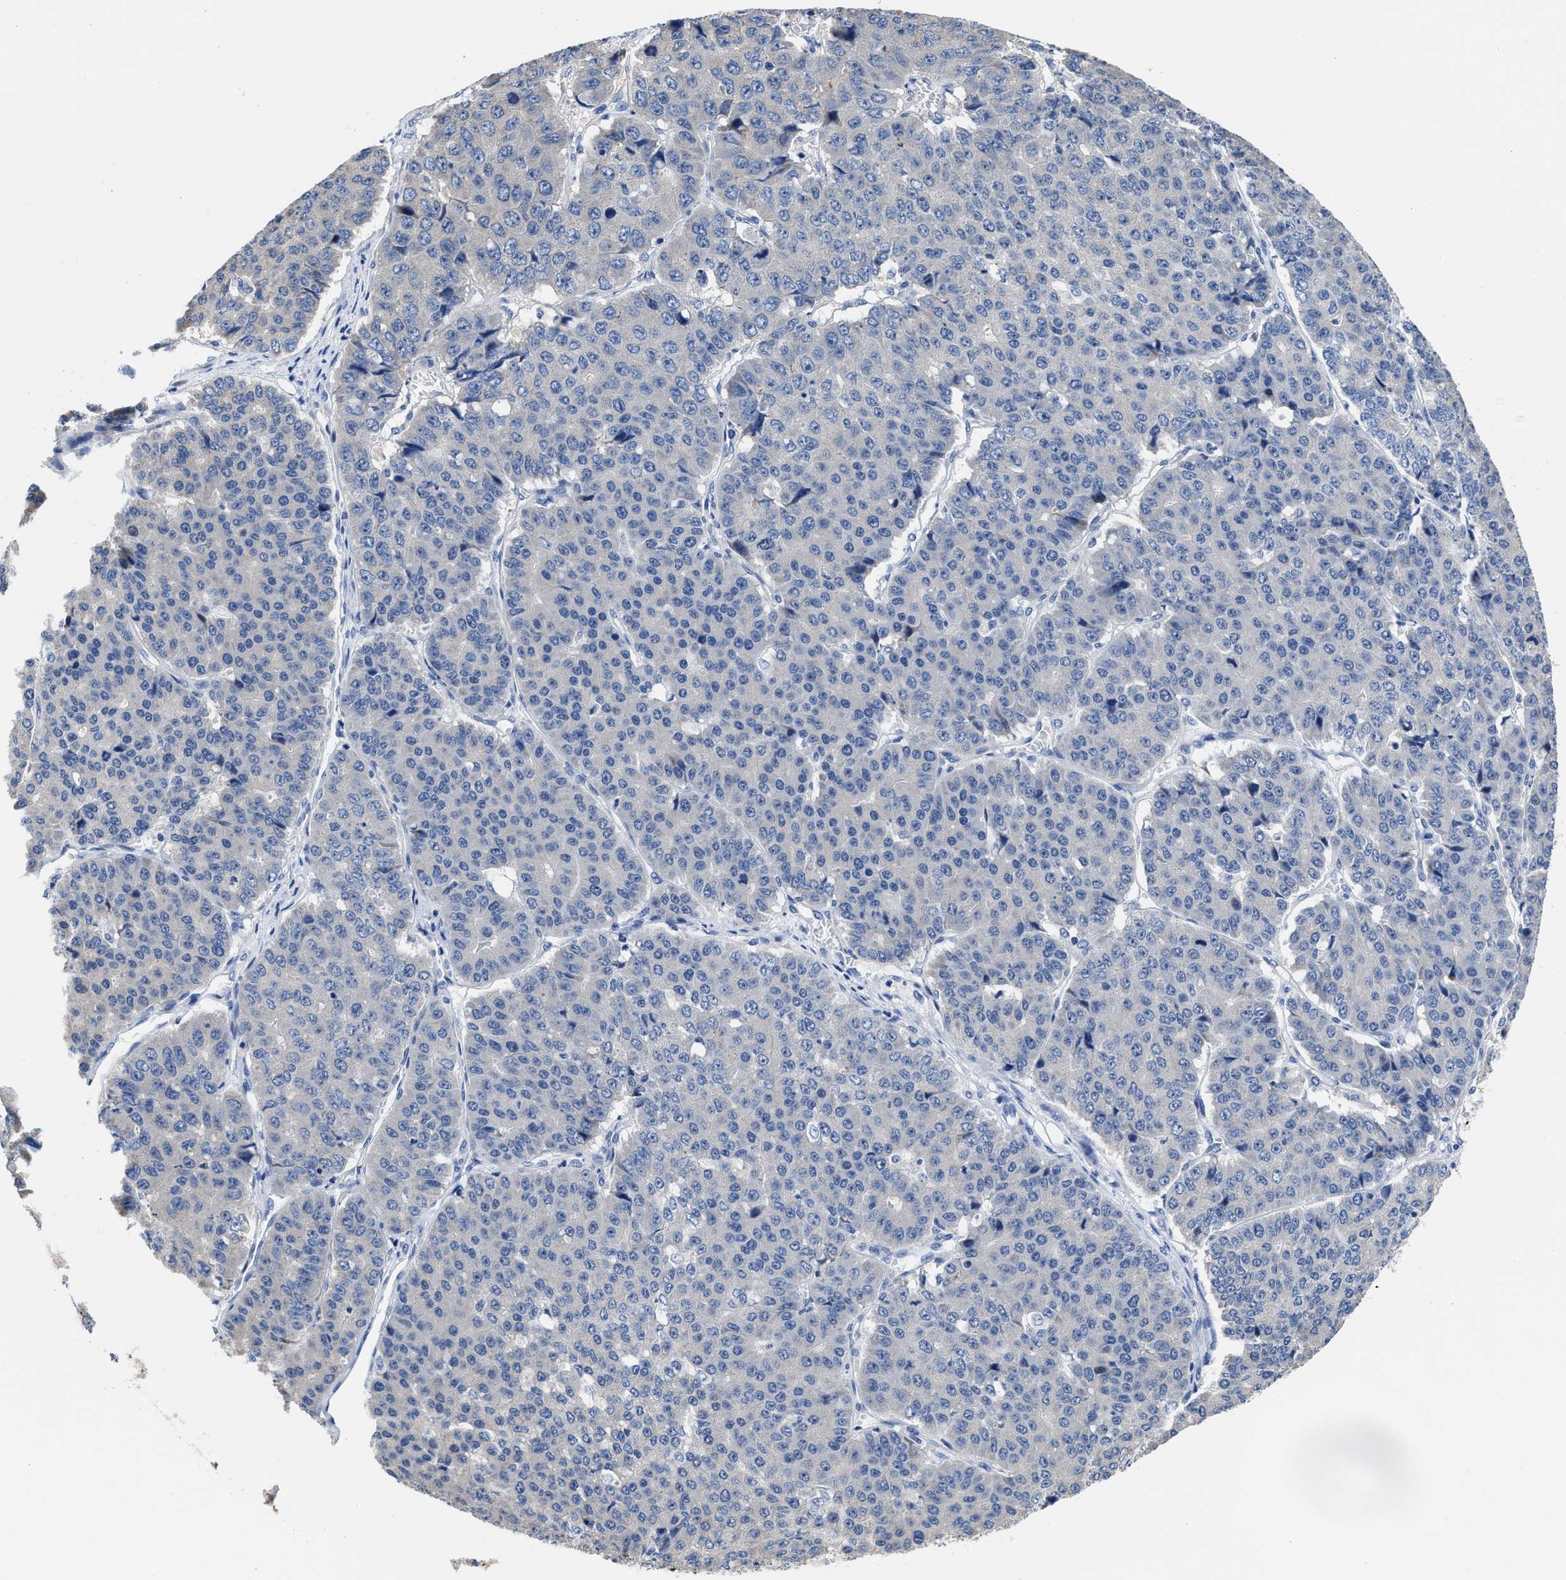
{"staining": {"intensity": "negative", "quantity": "none", "location": "none"}, "tissue": "pancreatic cancer", "cell_type": "Tumor cells", "image_type": "cancer", "snomed": [{"axis": "morphology", "description": "Adenocarcinoma, NOS"}, {"axis": "topography", "description": "Pancreas"}], "caption": "The IHC micrograph has no significant positivity in tumor cells of pancreatic cancer tissue. The staining was performed using DAB (3,3'-diaminobenzidine) to visualize the protein expression in brown, while the nuclei were stained in blue with hematoxylin (Magnification: 20x).", "gene": "HOOK1", "patient": {"sex": "male", "age": 50}}